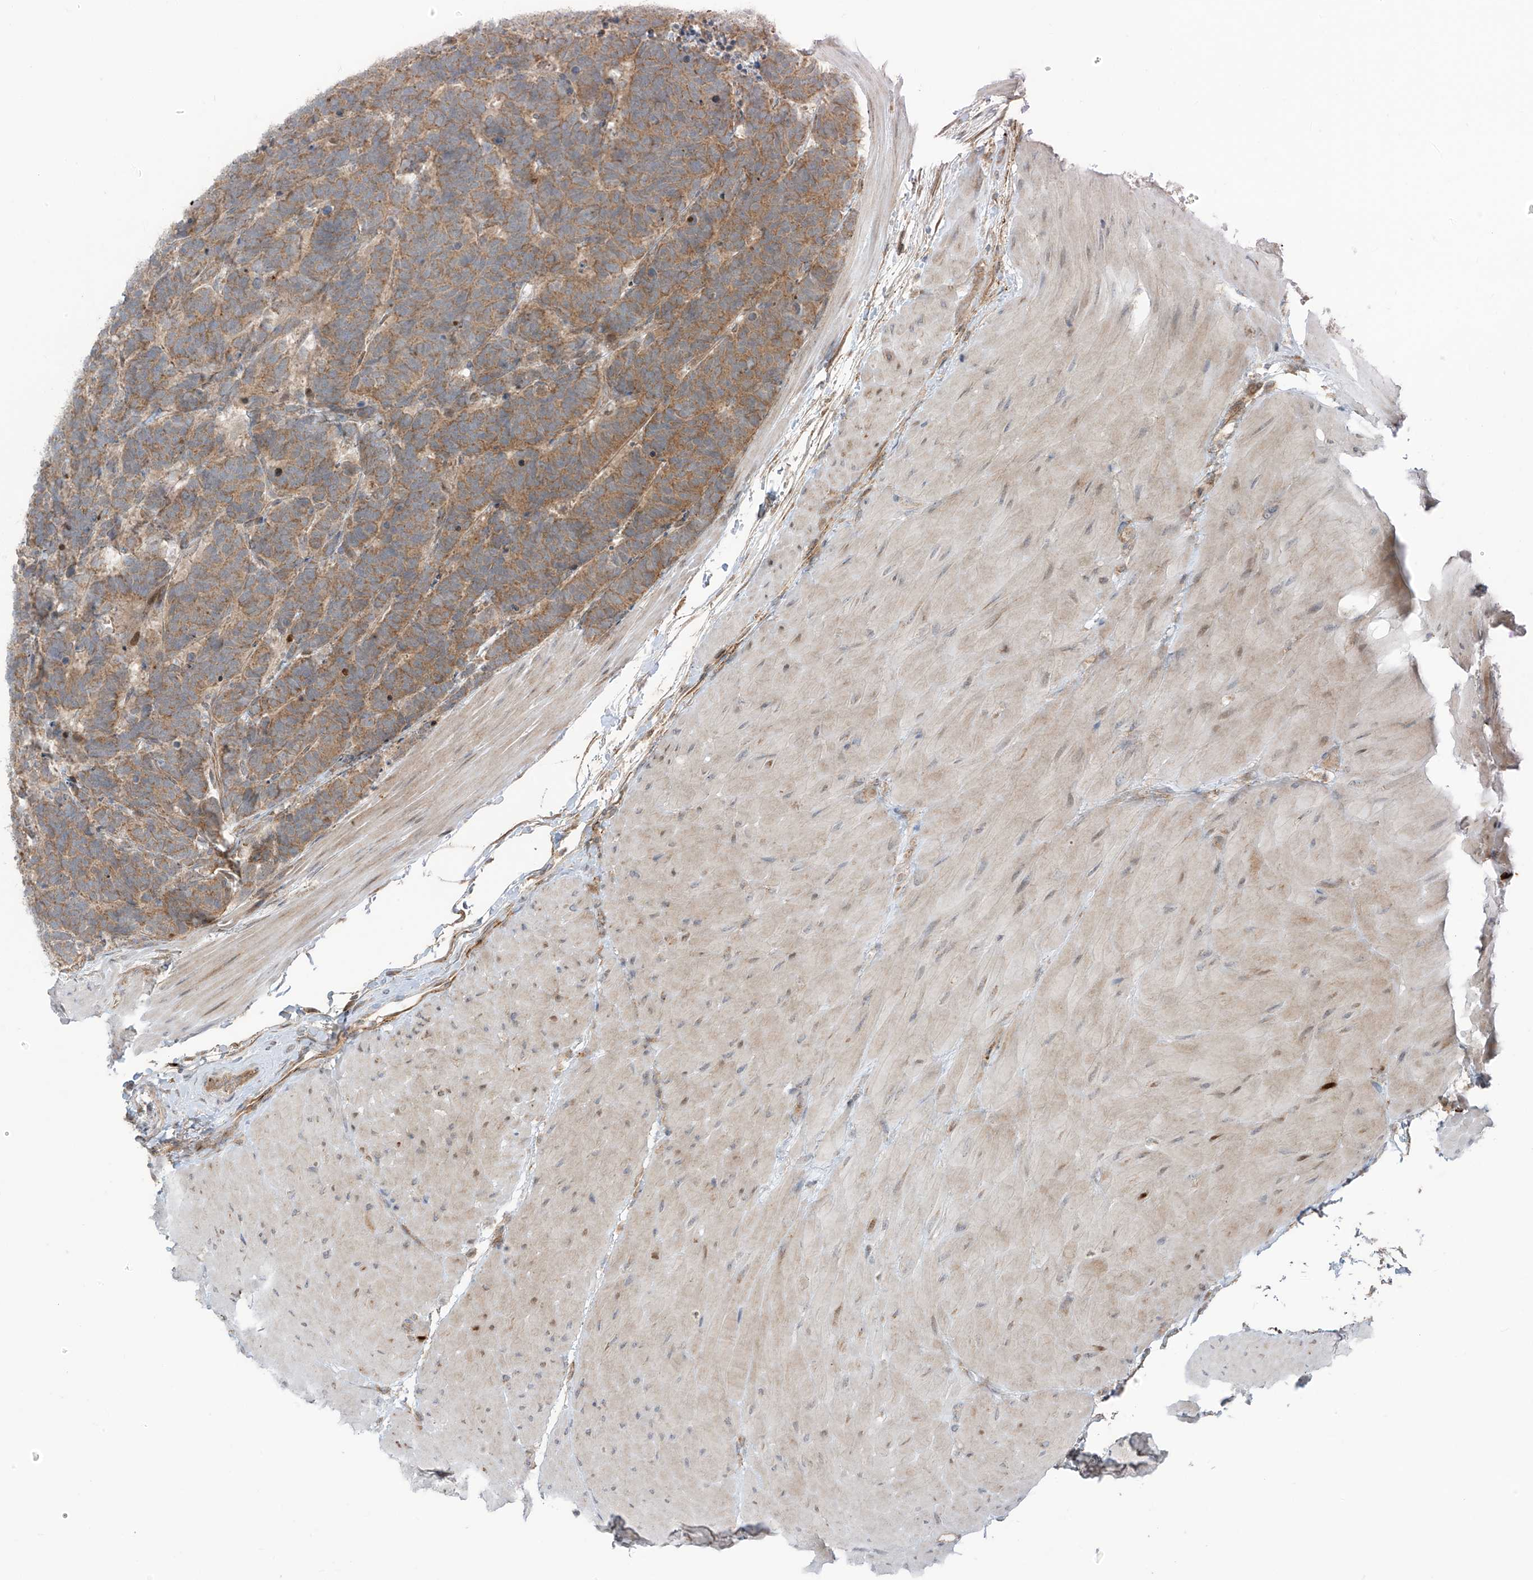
{"staining": {"intensity": "moderate", "quantity": ">75%", "location": "cytoplasmic/membranous"}, "tissue": "carcinoid", "cell_type": "Tumor cells", "image_type": "cancer", "snomed": [{"axis": "morphology", "description": "Carcinoma, NOS"}, {"axis": "morphology", "description": "Carcinoid, malignant, NOS"}, {"axis": "topography", "description": "Urinary bladder"}], "caption": "Brown immunohistochemical staining in human carcinoma demonstrates moderate cytoplasmic/membranous staining in approximately >75% of tumor cells.", "gene": "PDE11A", "patient": {"sex": "male", "age": 57}}